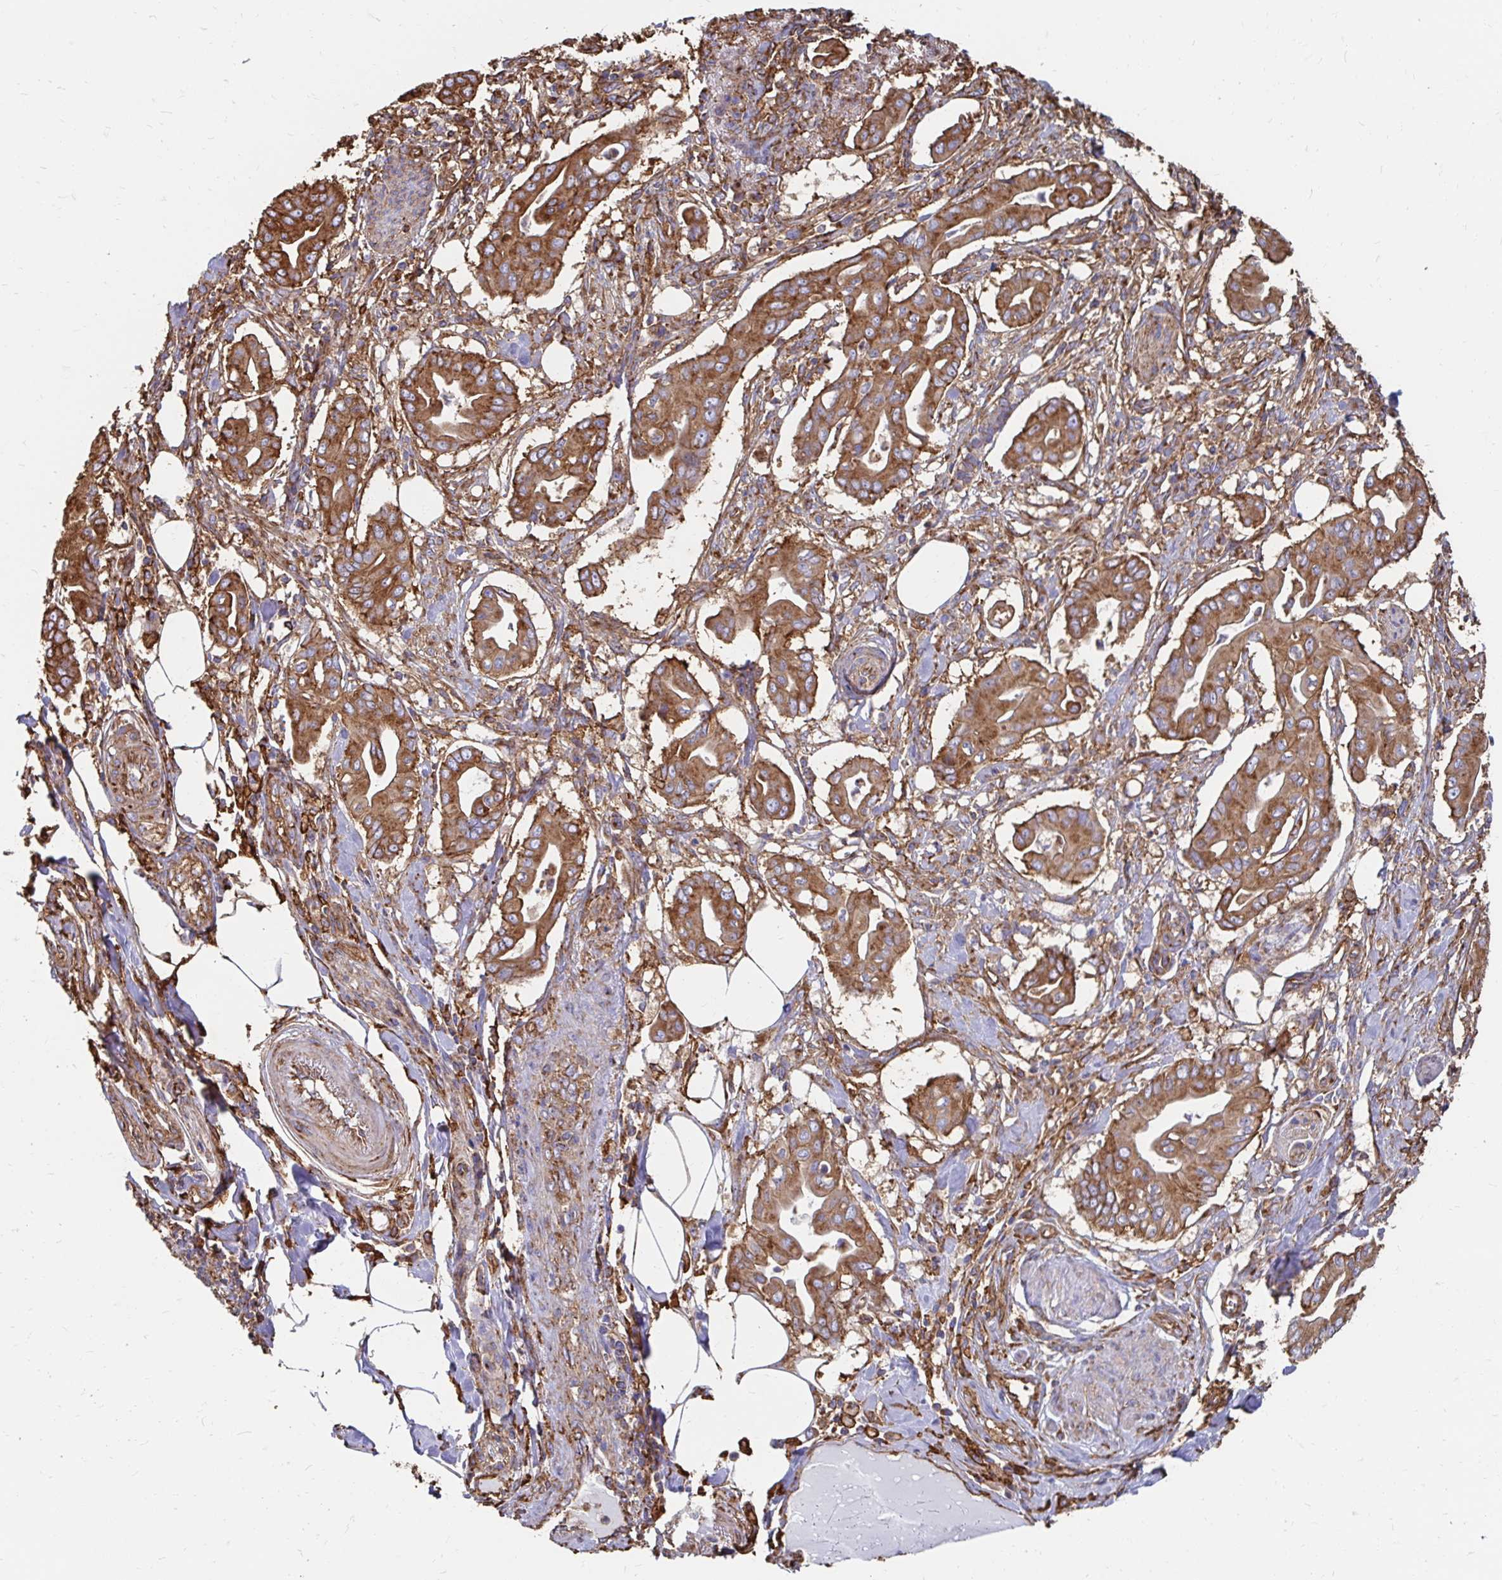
{"staining": {"intensity": "strong", "quantity": ">75%", "location": "cytoplasmic/membranous"}, "tissue": "pancreatic cancer", "cell_type": "Tumor cells", "image_type": "cancer", "snomed": [{"axis": "morphology", "description": "Adenocarcinoma, NOS"}, {"axis": "topography", "description": "Pancreas"}], "caption": "Brown immunohistochemical staining in pancreatic adenocarcinoma reveals strong cytoplasmic/membranous expression in about >75% of tumor cells.", "gene": "CLTC", "patient": {"sex": "male", "age": 71}}